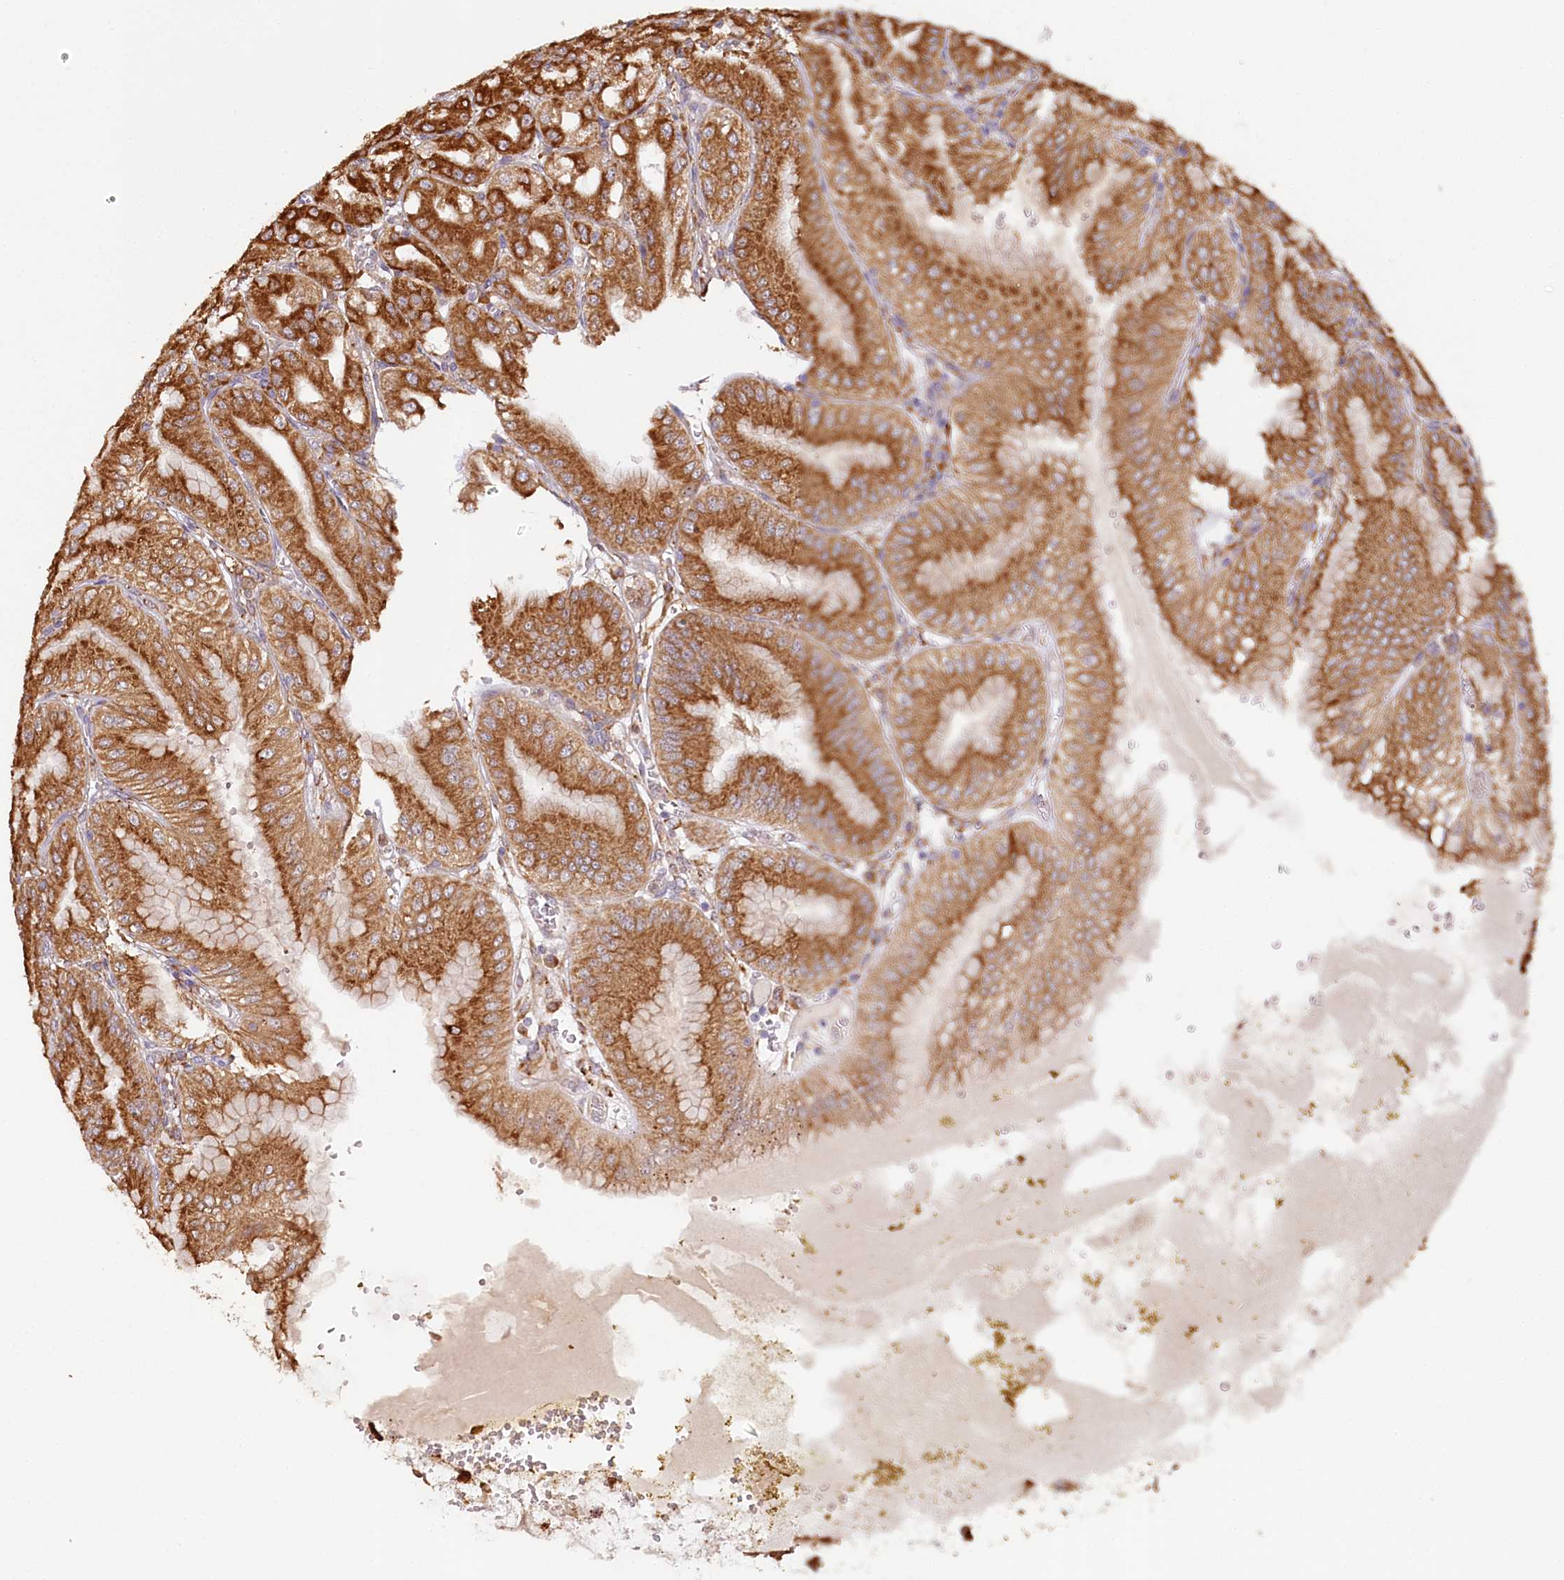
{"staining": {"intensity": "strong", "quantity": ">75%", "location": "cytoplasmic/membranous"}, "tissue": "stomach", "cell_type": "Glandular cells", "image_type": "normal", "snomed": [{"axis": "morphology", "description": "Normal tissue, NOS"}, {"axis": "topography", "description": "Stomach, upper"}, {"axis": "topography", "description": "Stomach, lower"}], "caption": "This micrograph exhibits immunohistochemistry staining of normal stomach, with high strong cytoplasmic/membranous expression in about >75% of glandular cells.", "gene": "VEGFA", "patient": {"sex": "male", "age": 71}}